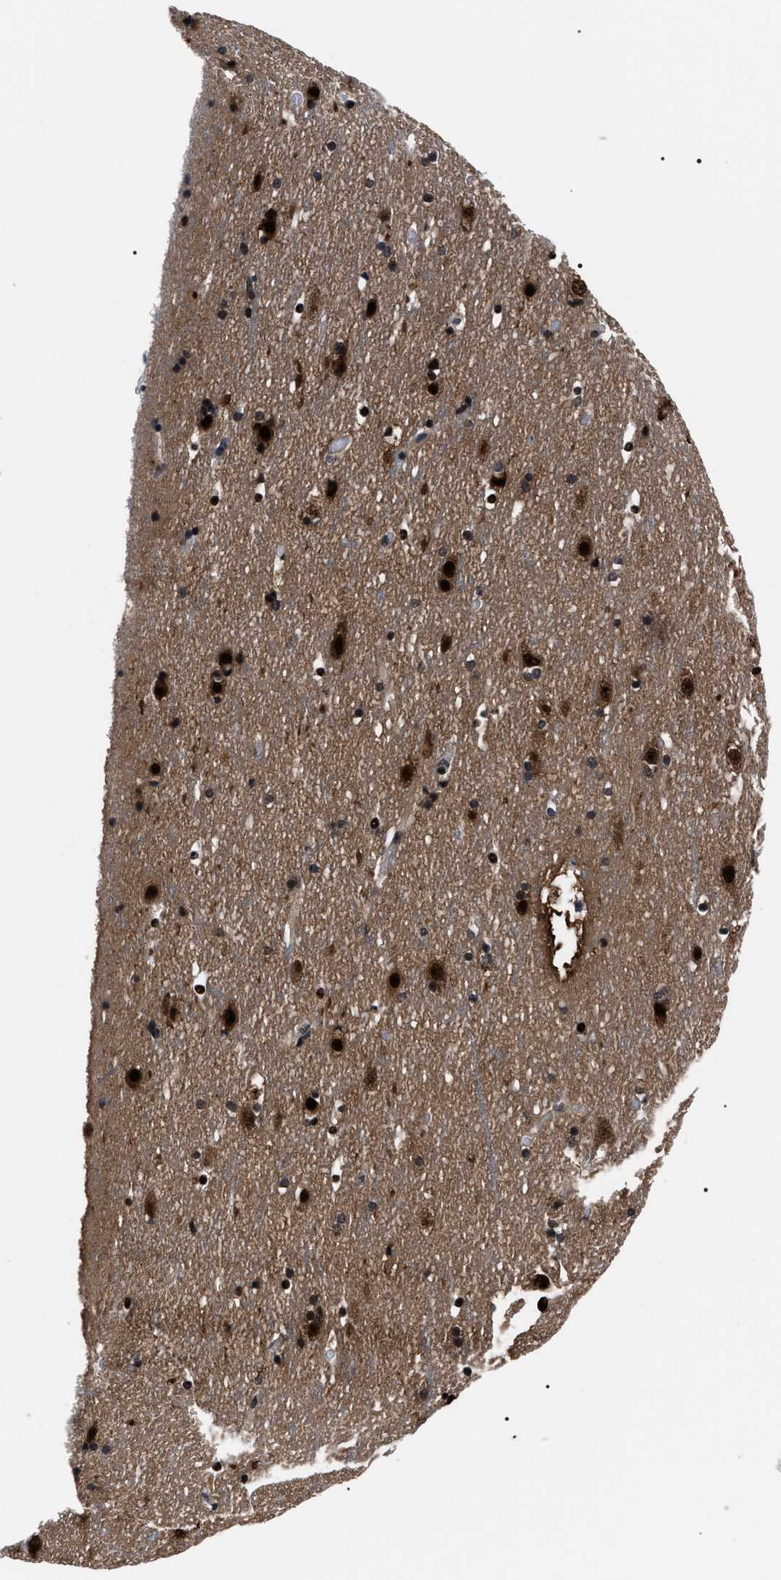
{"staining": {"intensity": "weak", "quantity": ">75%", "location": "nuclear"}, "tissue": "cerebral cortex", "cell_type": "Endothelial cells", "image_type": "normal", "snomed": [{"axis": "morphology", "description": "Normal tissue, NOS"}, {"axis": "topography", "description": "Cerebral cortex"}], "caption": "DAB (3,3'-diaminobenzidine) immunohistochemical staining of unremarkable human cerebral cortex reveals weak nuclear protein positivity in about >75% of endothelial cells. The staining was performed using DAB to visualize the protein expression in brown, while the nuclei were stained in blue with hematoxylin (Magnification: 20x).", "gene": "CSNK2A1", "patient": {"sex": "male", "age": 45}}